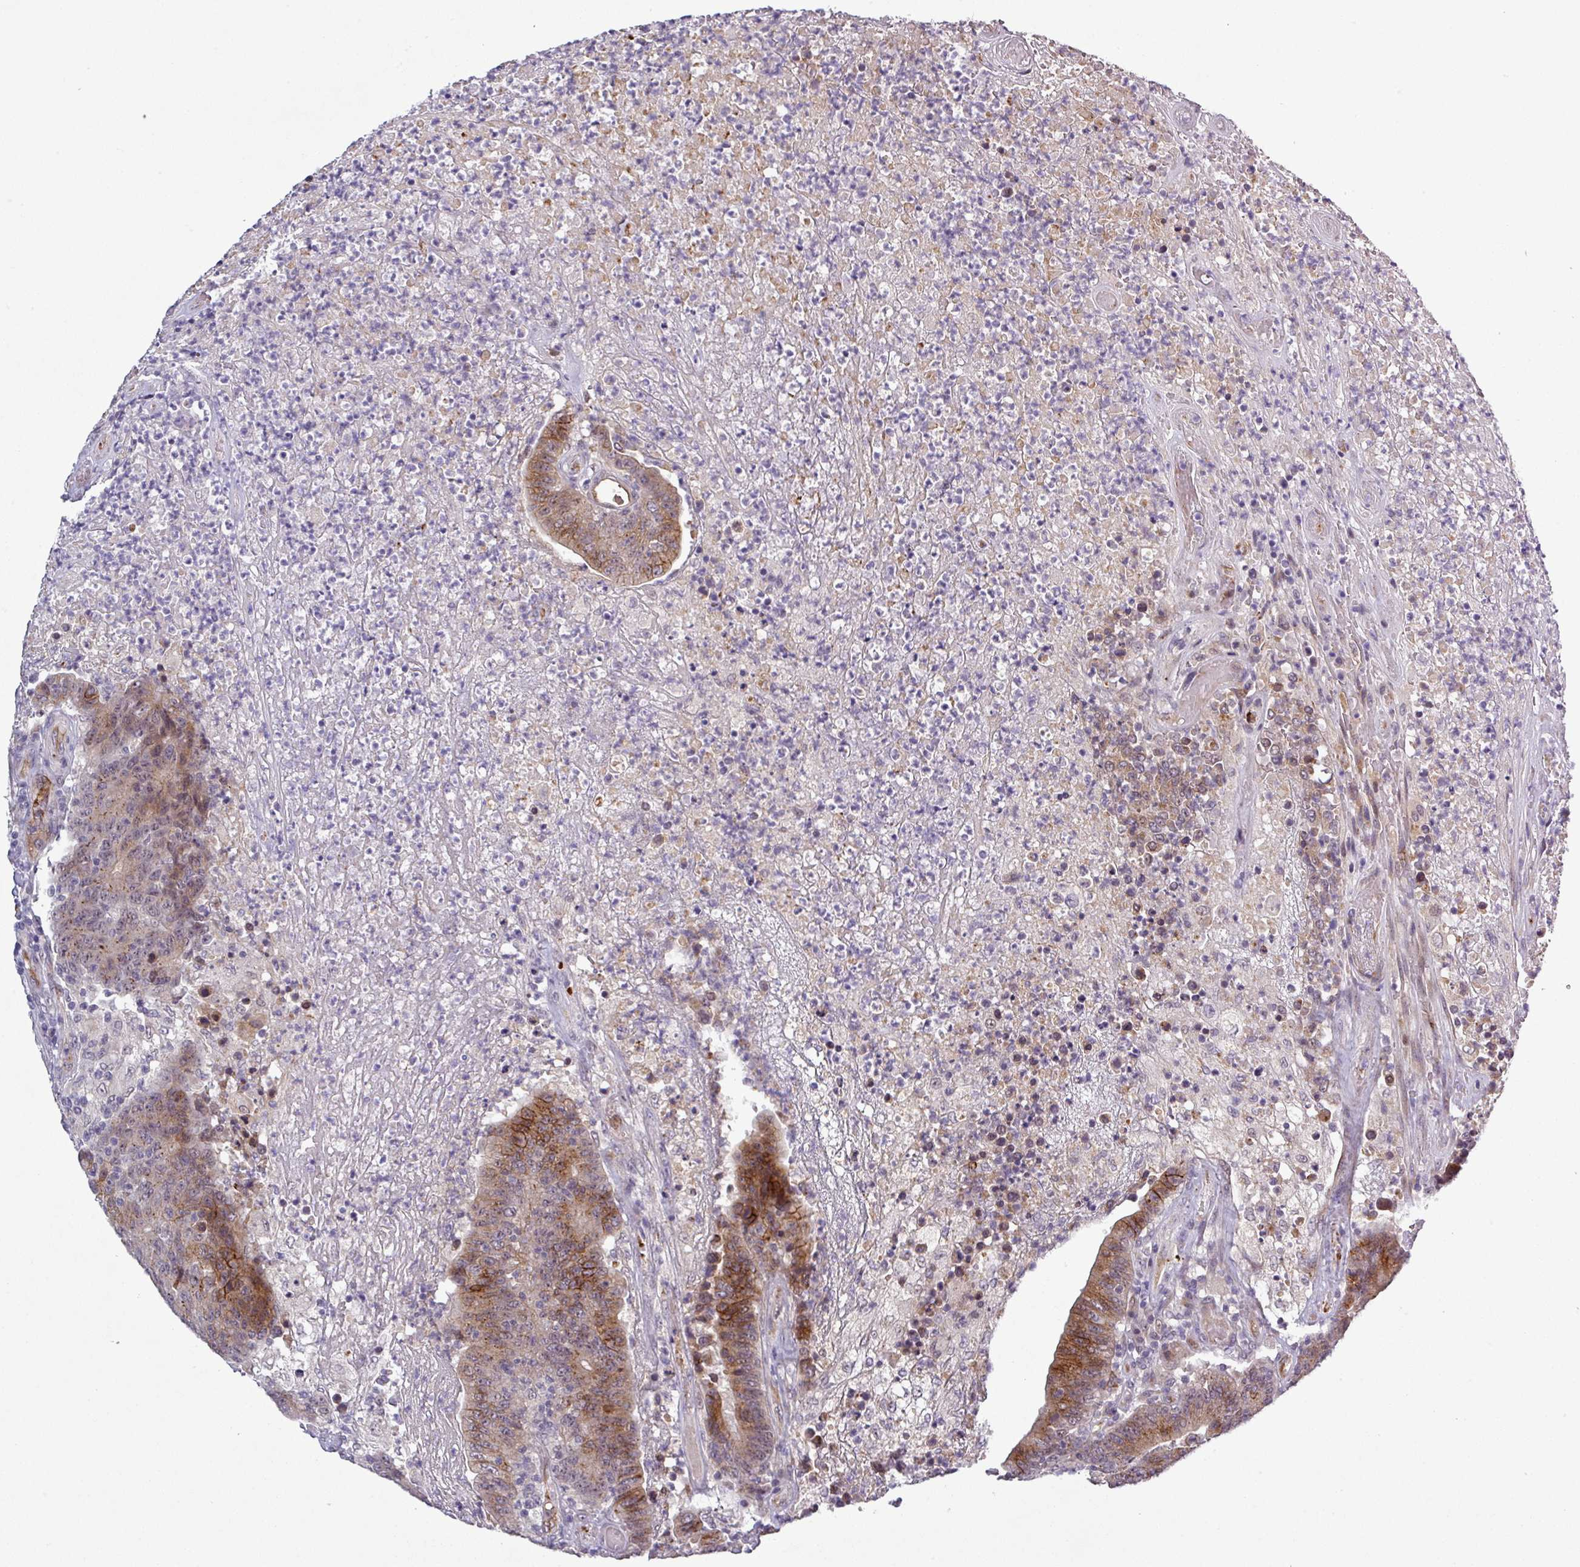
{"staining": {"intensity": "strong", "quantity": "<25%", "location": "cytoplasmic/membranous"}, "tissue": "colorectal cancer", "cell_type": "Tumor cells", "image_type": "cancer", "snomed": [{"axis": "morphology", "description": "Adenocarcinoma, NOS"}, {"axis": "topography", "description": "Colon"}], "caption": "Colorectal cancer stained with a brown dye shows strong cytoplasmic/membranous positive expression in about <25% of tumor cells.", "gene": "PCDH1", "patient": {"sex": "female", "age": 75}}